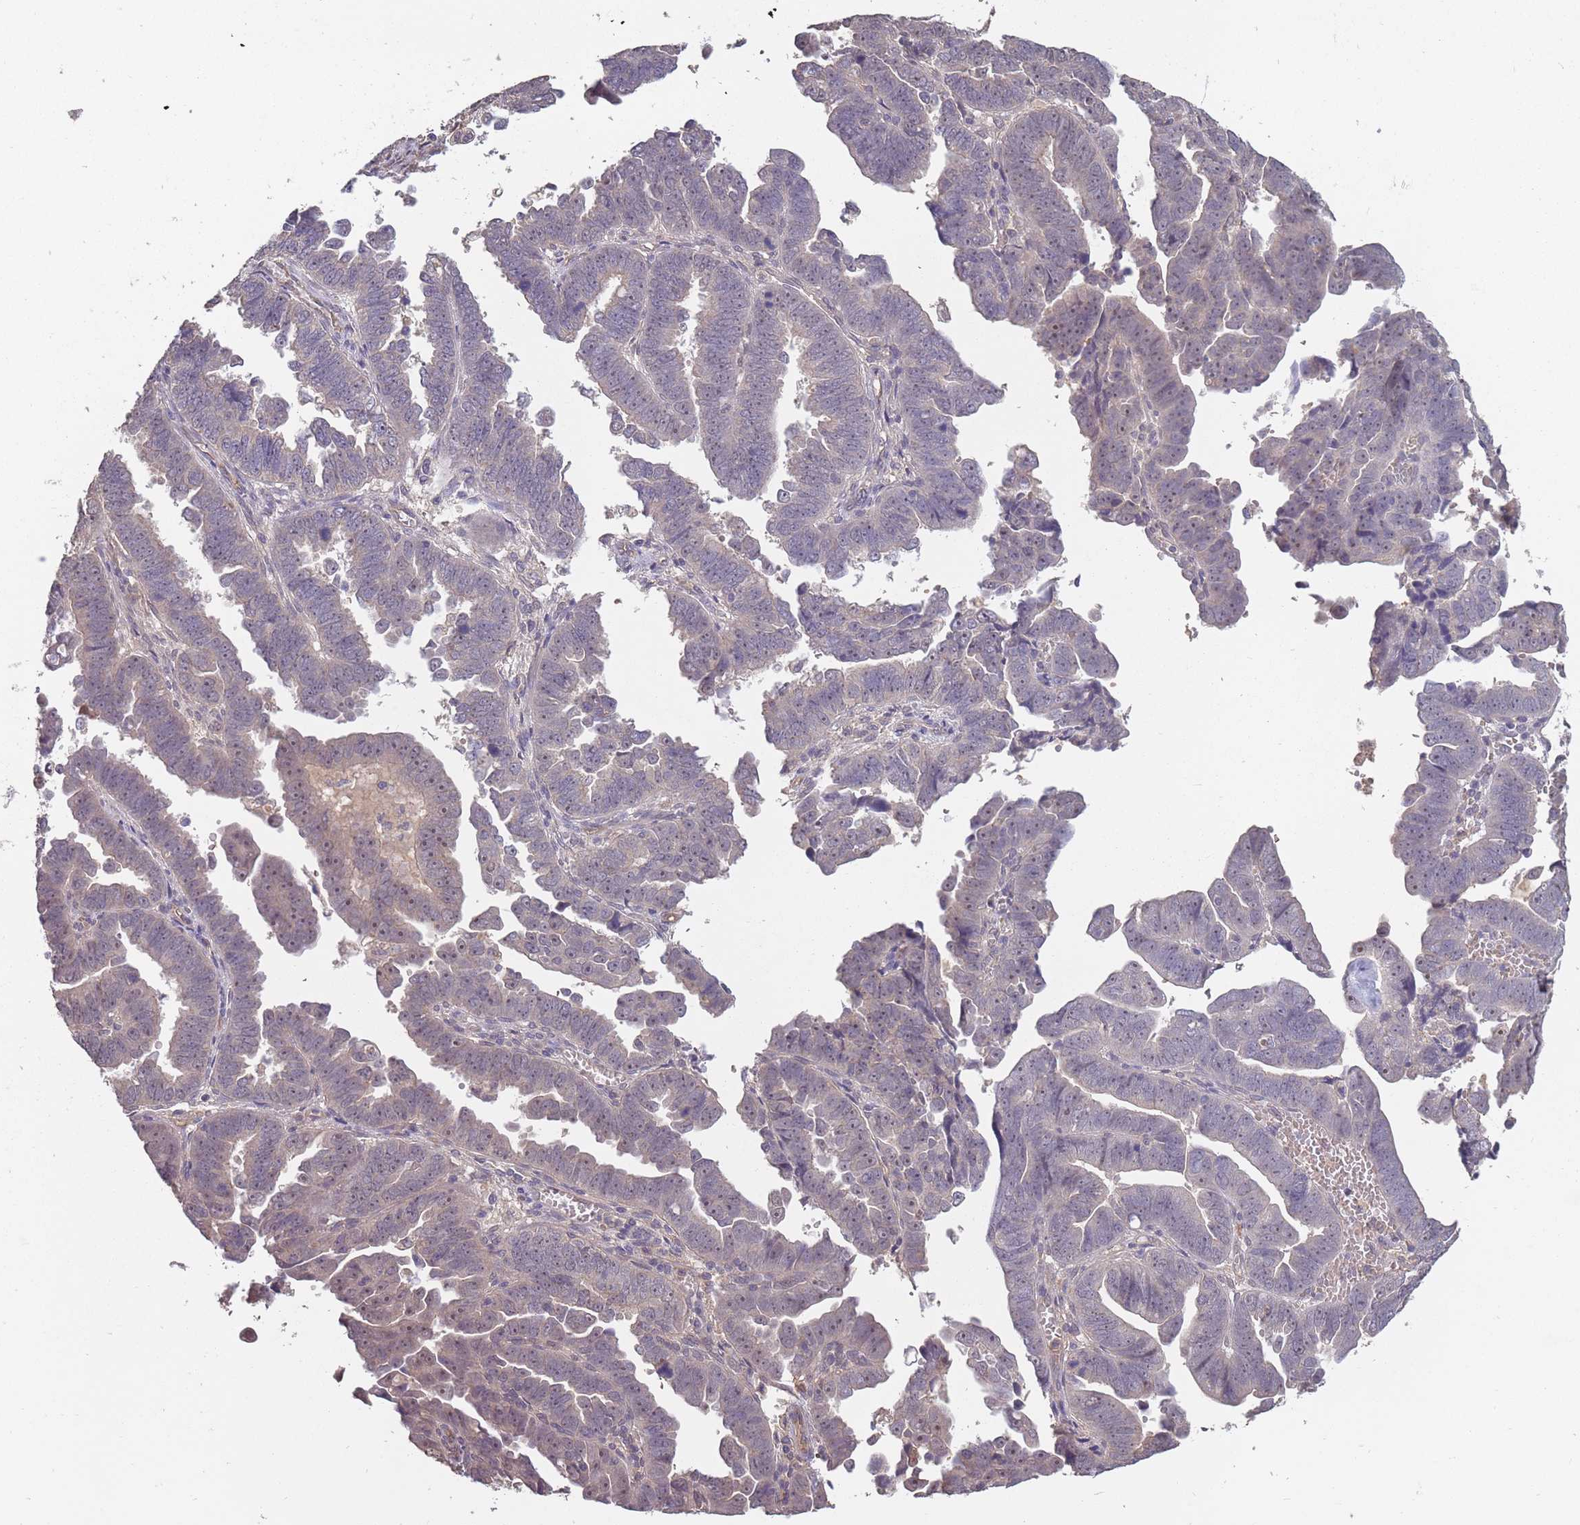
{"staining": {"intensity": "weak", "quantity": "<25%", "location": "nuclear"}, "tissue": "endometrial cancer", "cell_type": "Tumor cells", "image_type": "cancer", "snomed": [{"axis": "morphology", "description": "Adenocarcinoma, NOS"}, {"axis": "topography", "description": "Endometrium"}], "caption": "This image is of endometrial adenocarcinoma stained with immunohistochemistry (IHC) to label a protein in brown with the nuclei are counter-stained blue. There is no expression in tumor cells.", "gene": "KIAA1755", "patient": {"sex": "female", "age": 75}}